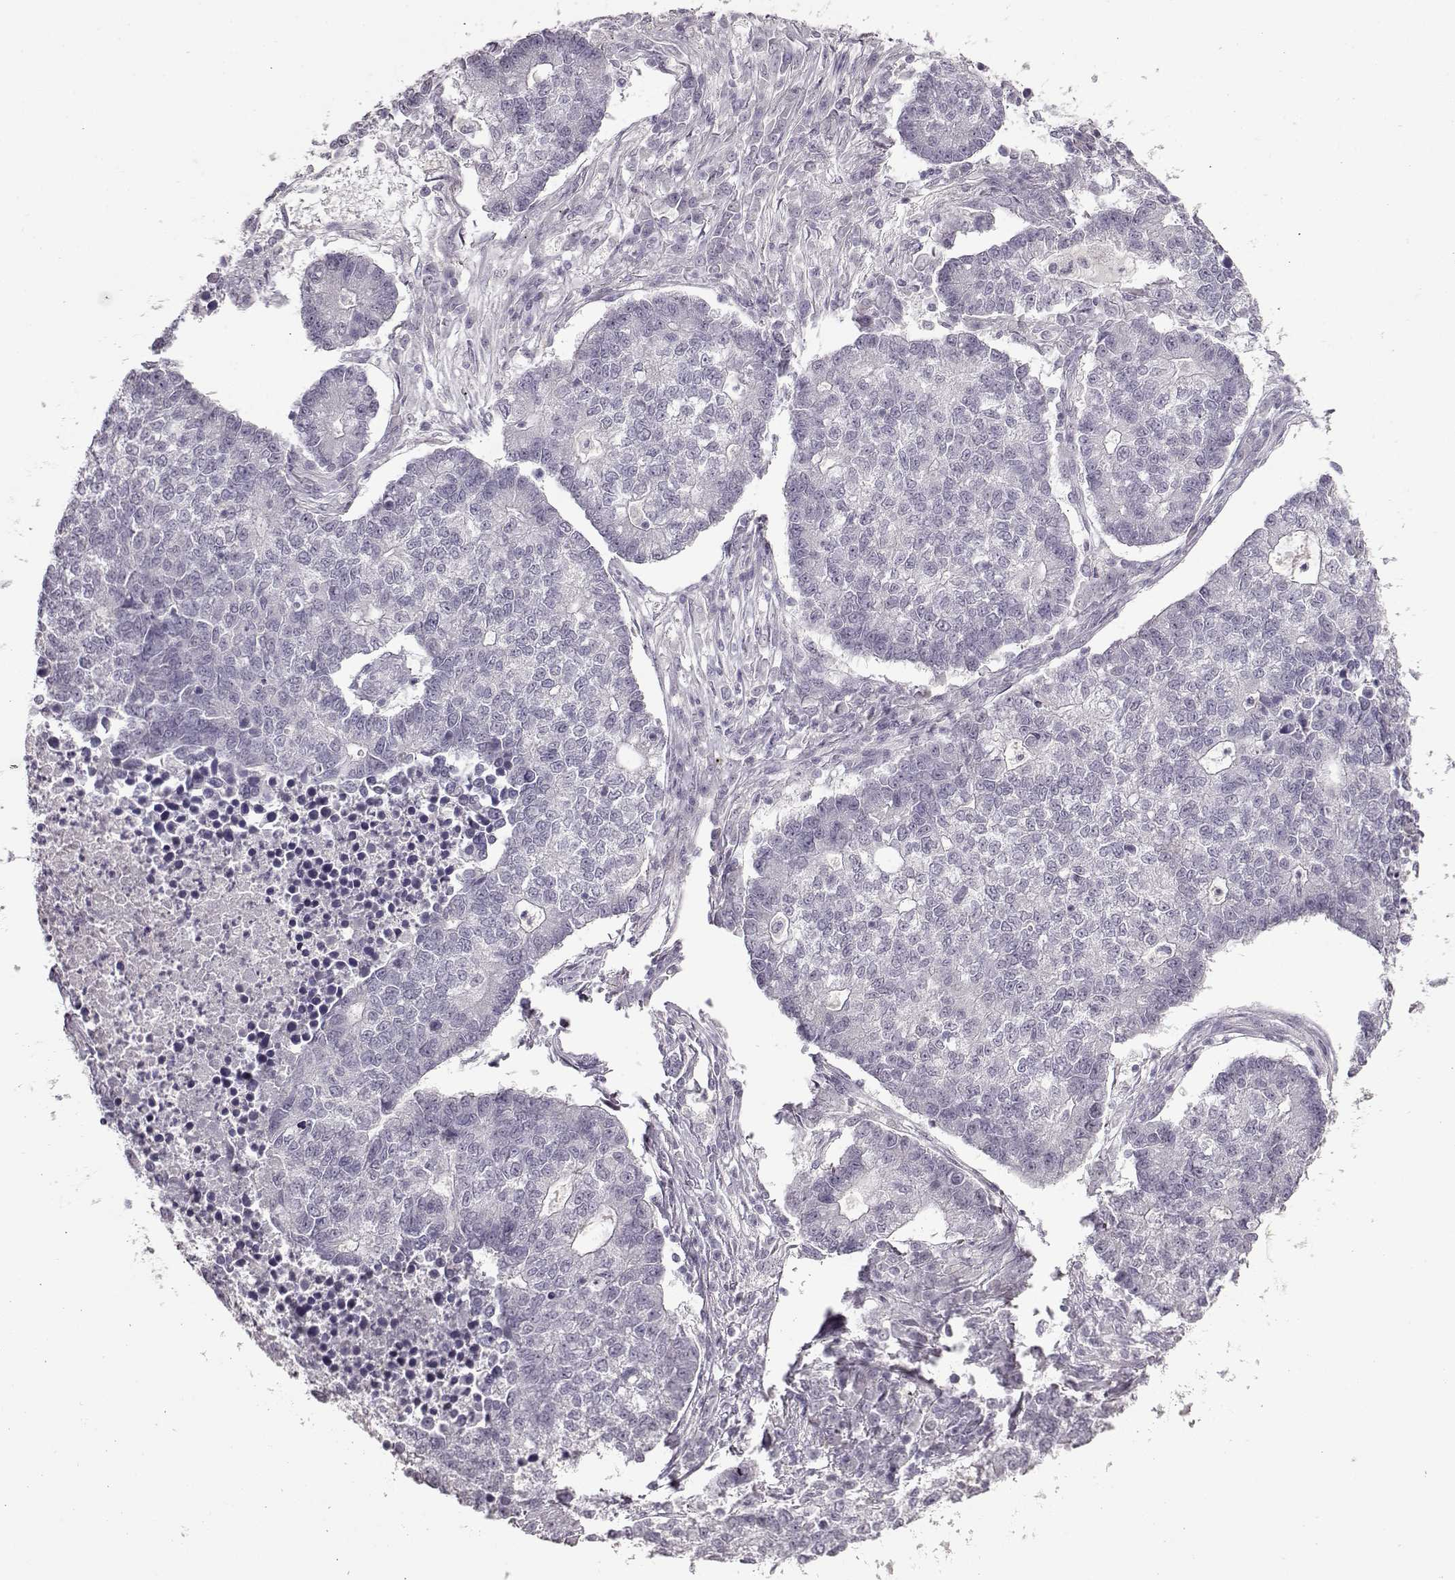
{"staining": {"intensity": "negative", "quantity": "none", "location": "none"}, "tissue": "lung cancer", "cell_type": "Tumor cells", "image_type": "cancer", "snomed": [{"axis": "morphology", "description": "Adenocarcinoma, NOS"}, {"axis": "topography", "description": "Lung"}], "caption": "Human lung adenocarcinoma stained for a protein using IHC reveals no staining in tumor cells.", "gene": "FSHB", "patient": {"sex": "male", "age": 57}}